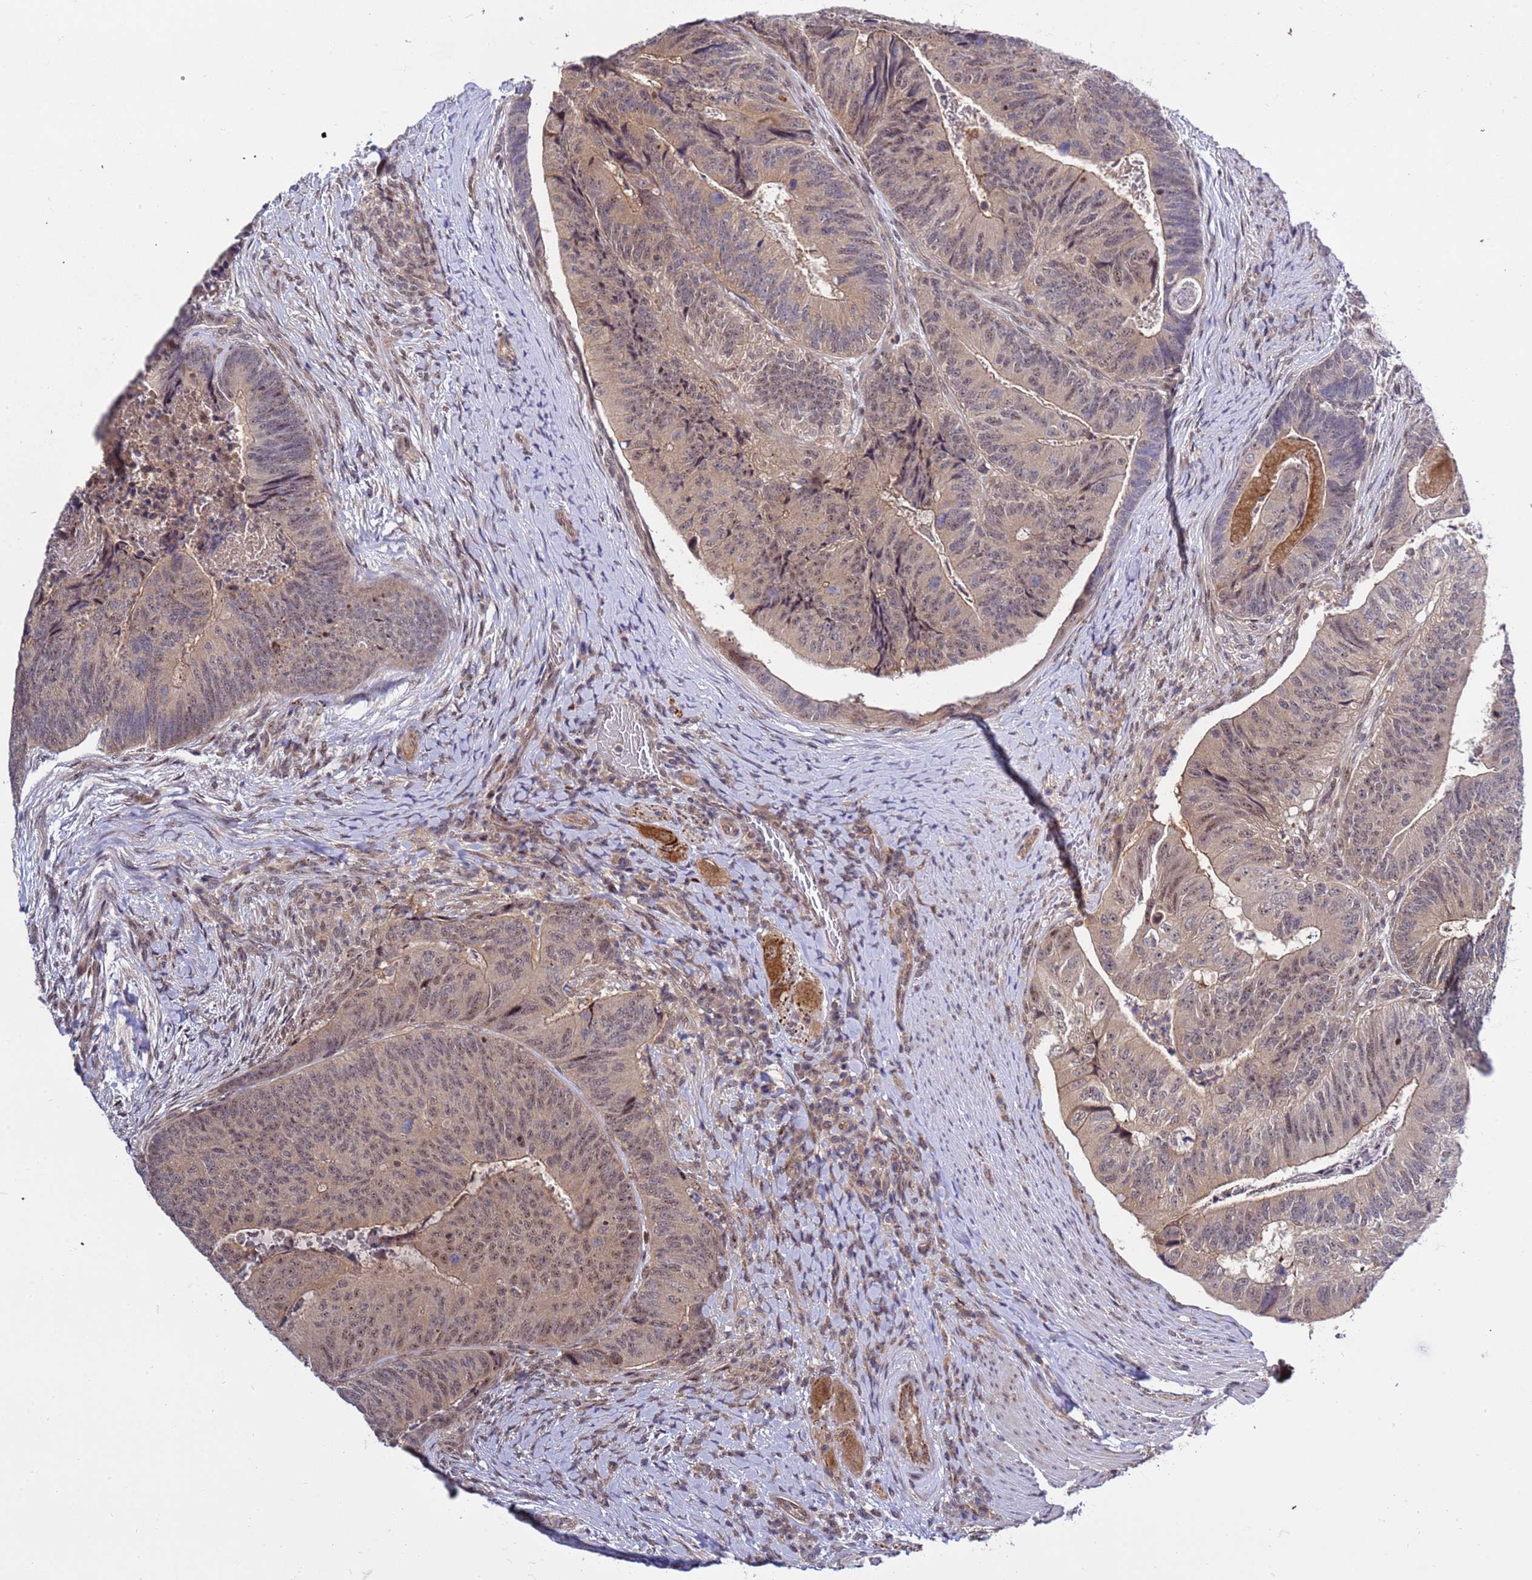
{"staining": {"intensity": "weak", "quantity": ">75%", "location": "cytoplasmic/membranous,nuclear"}, "tissue": "colorectal cancer", "cell_type": "Tumor cells", "image_type": "cancer", "snomed": [{"axis": "morphology", "description": "Adenocarcinoma, NOS"}, {"axis": "topography", "description": "Colon"}], "caption": "Human colorectal adenocarcinoma stained with a protein marker shows weak staining in tumor cells.", "gene": "GEN1", "patient": {"sex": "female", "age": 67}}